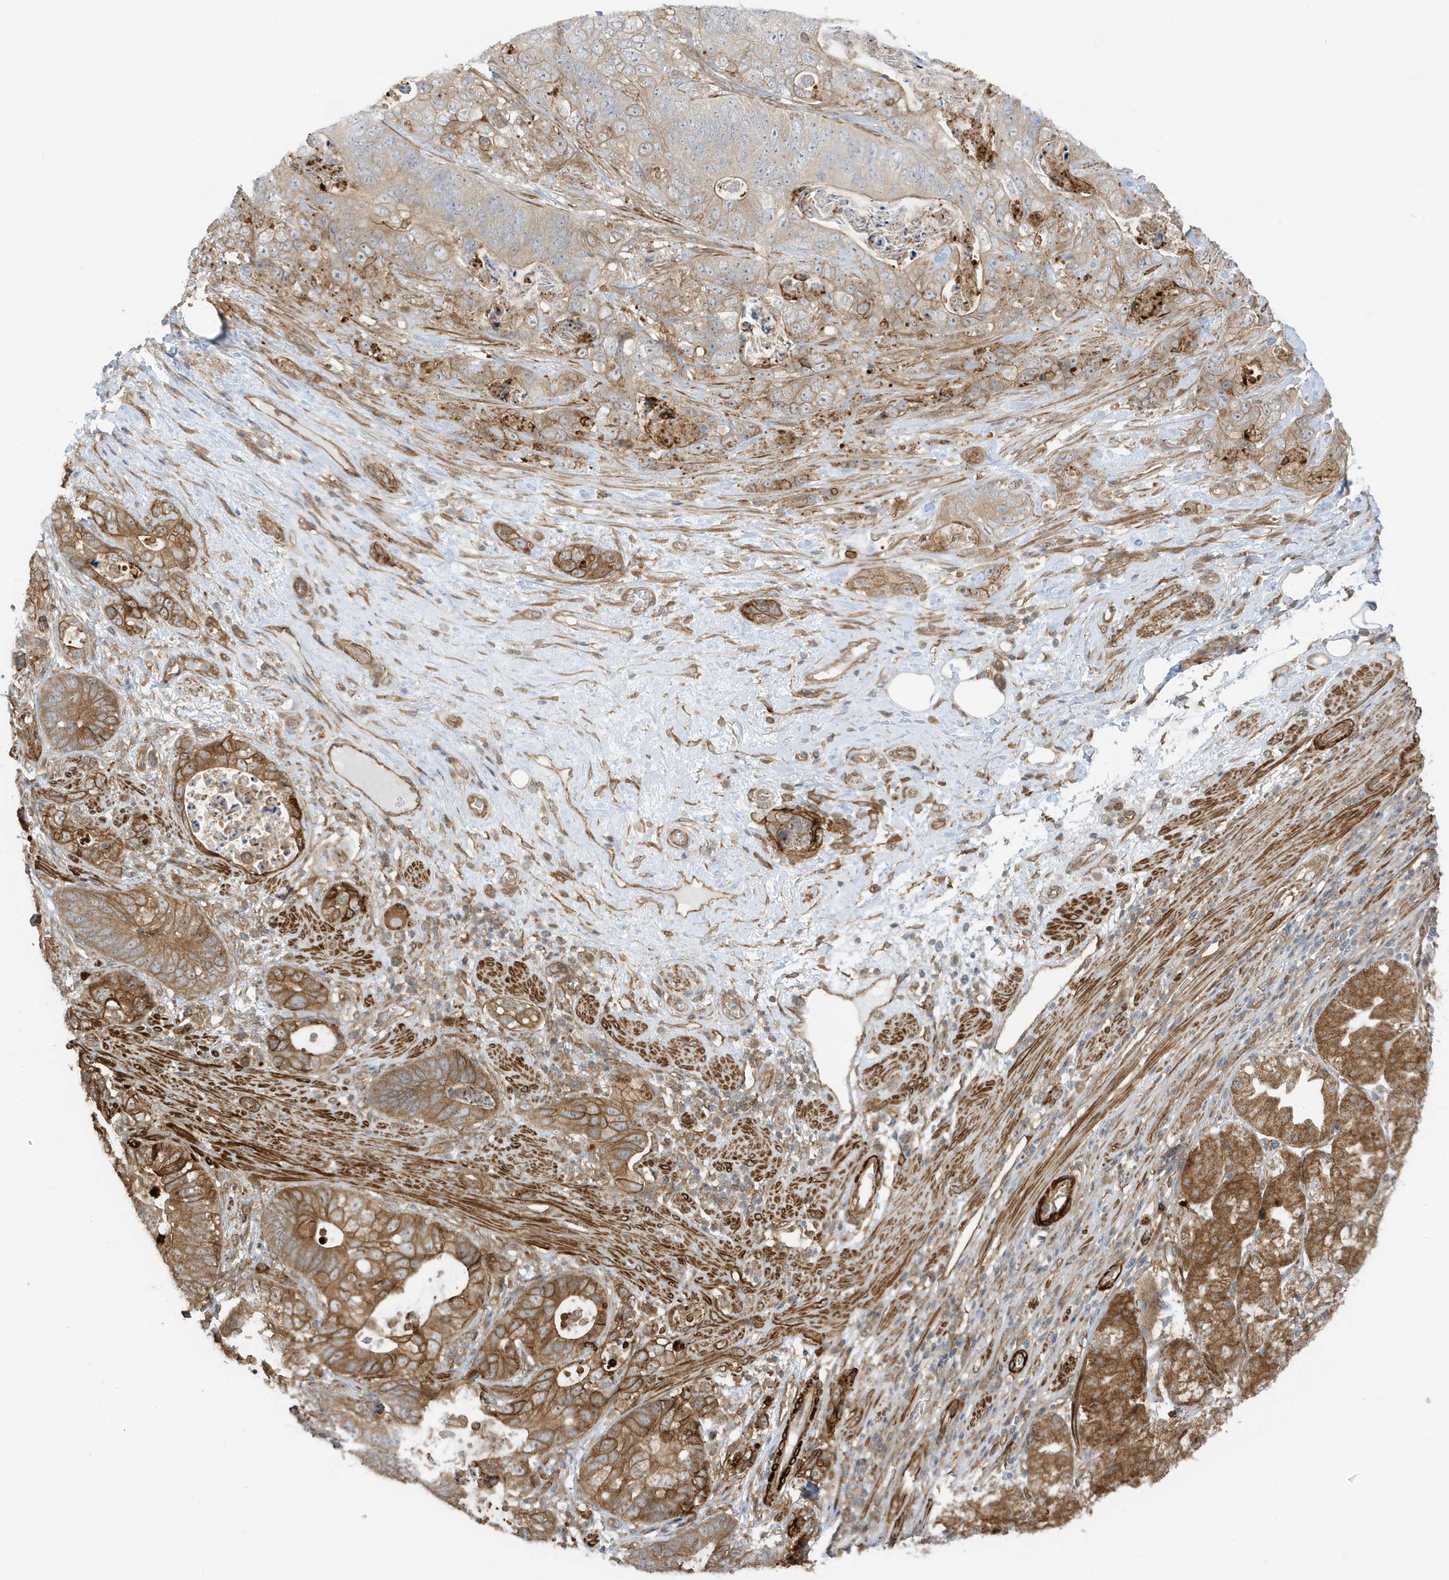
{"staining": {"intensity": "moderate", "quantity": "25%-75%", "location": "cytoplasmic/membranous"}, "tissue": "stomach cancer", "cell_type": "Tumor cells", "image_type": "cancer", "snomed": [{"axis": "morphology", "description": "Normal tissue, NOS"}, {"axis": "morphology", "description": "Adenocarcinoma, NOS"}, {"axis": "topography", "description": "Stomach"}], "caption": "Immunohistochemistry (IHC) of human stomach cancer (adenocarcinoma) demonstrates medium levels of moderate cytoplasmic/membranous staining in approximately 25%-75% of tumor cells.", "gene": "CDC42EP3", "patient": {"sex": "female", "age": 89}}